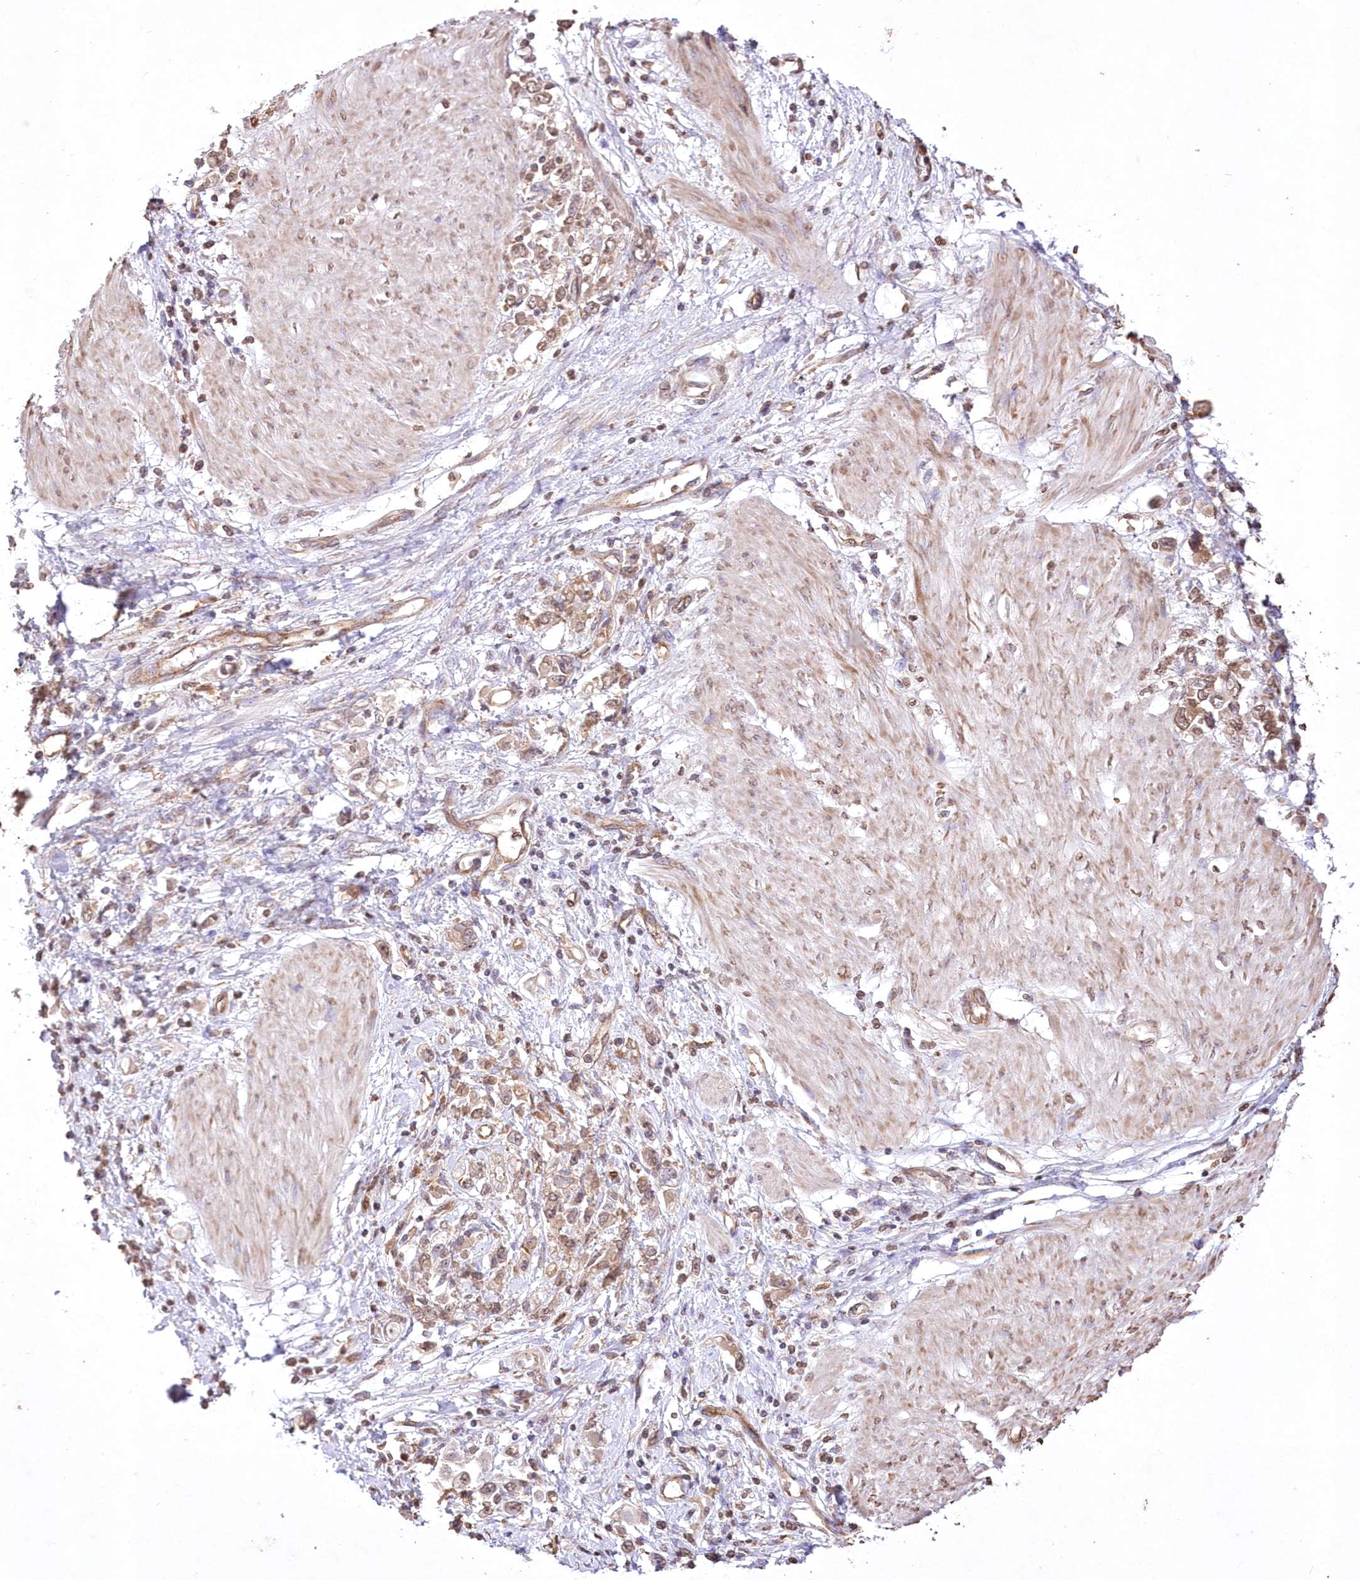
{"staining": {"intensity": "weak", "quantity": ">75%", "location": "cytoplasmic/membranous,nuclear"}, "tissue": "stomach cancer", "cell_type": "Tumor cells", "image_type": "cancer", "snomed": [{"axis": "morphology", "description": "Adenocarcinoma, NOS"}, {"axis": "topography", "description": "Stomach"}], "caption": "A brown stain labels weak cytoplasmic/membranous and nuclear expression of a protein in human stomach adenocarcinoma tumor cells.", "gene": "FCHO2", "patient": {"sex": "female", "age": 76}}